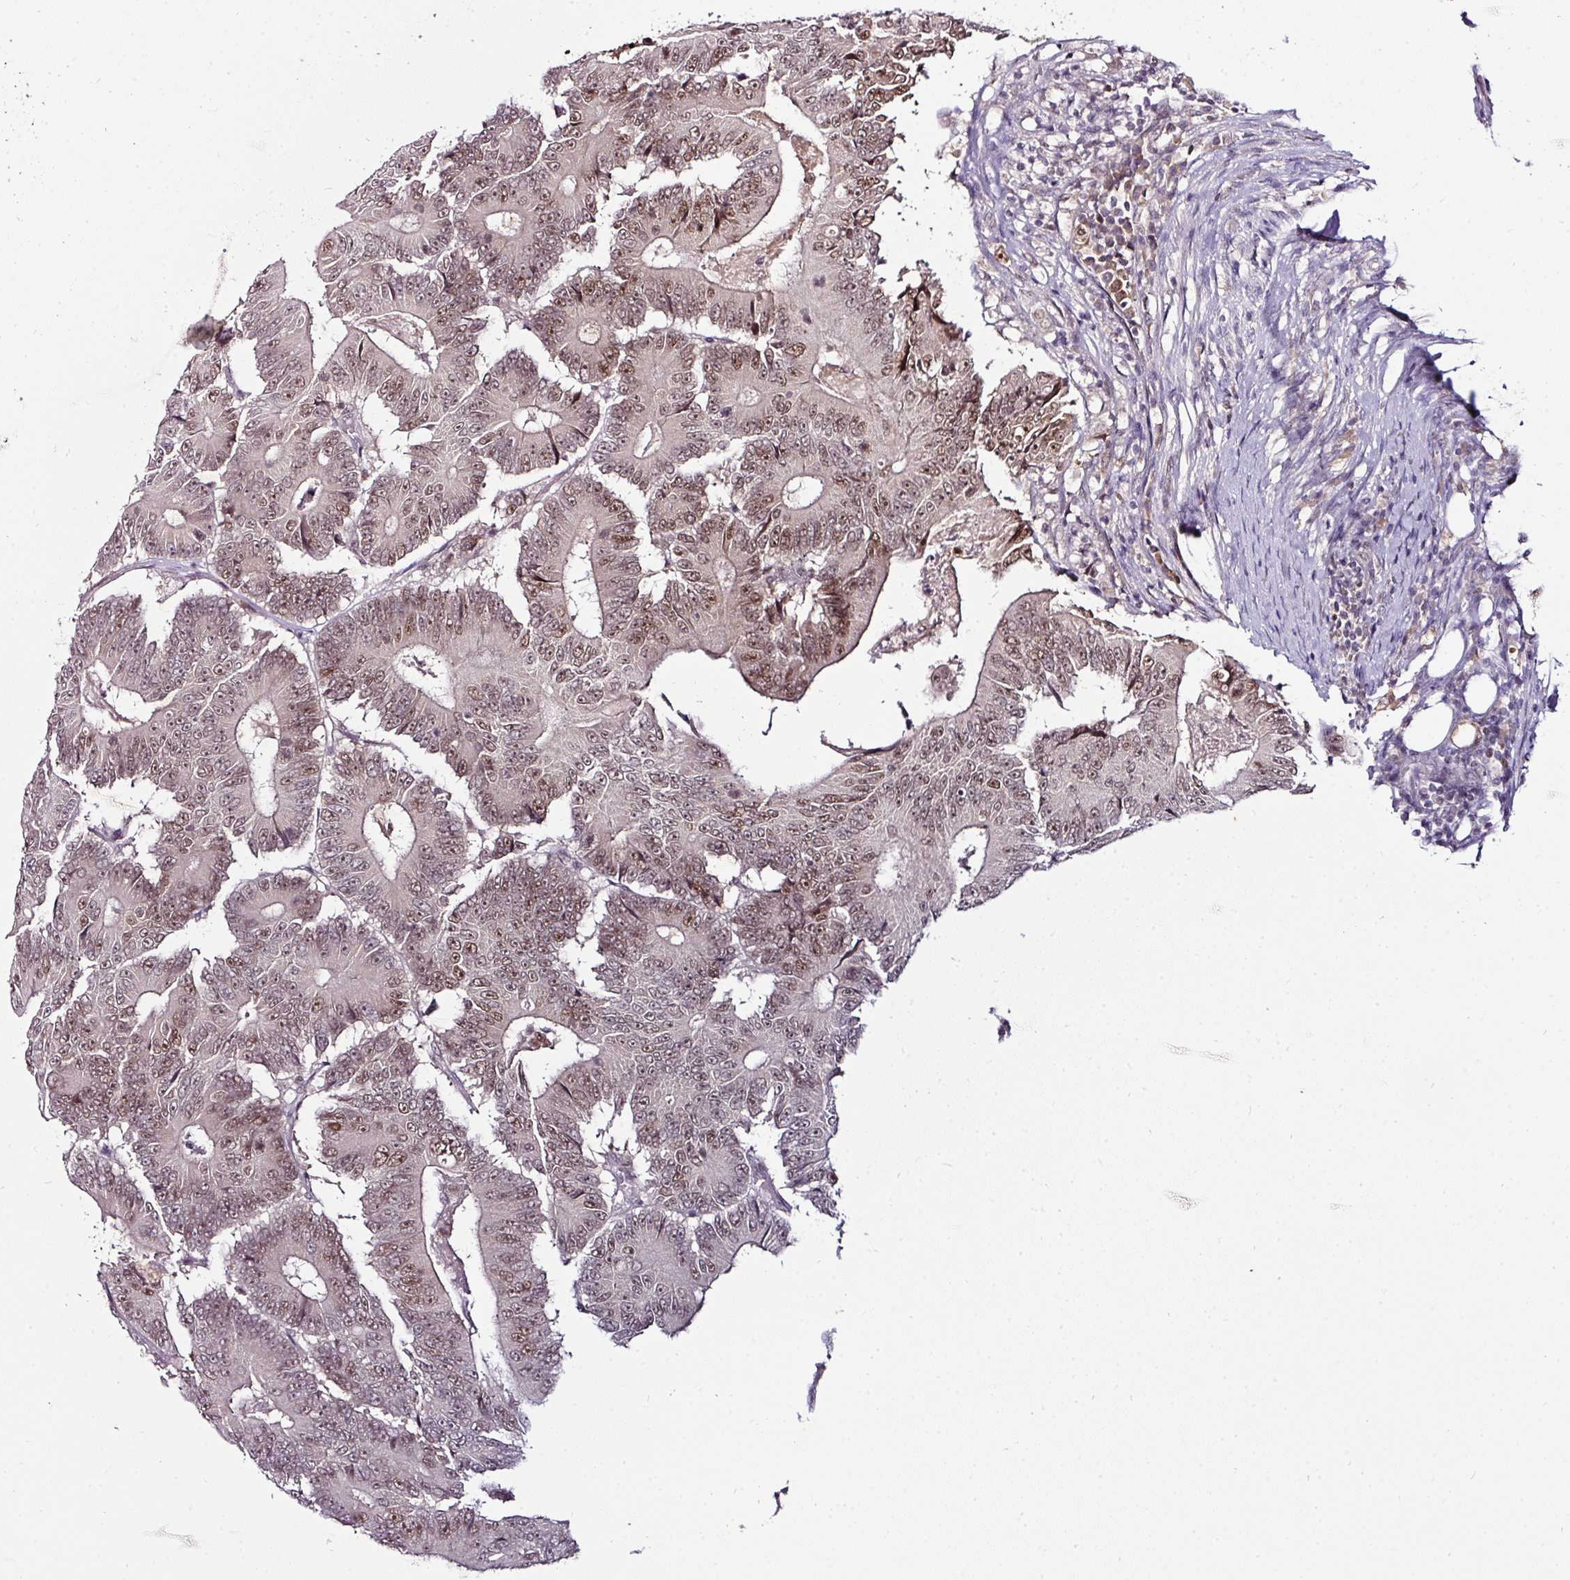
{"staining": {"intensity": "moderate", "quantity": "25%-75%", "location": "nuclear"}, "tissue": "colorectal cancer", "cell_type": "Tumor cells", "image_type": "cancer", "snomed": [{"axis": "morphology", "description": "Adenocarcinoma, NOS"}, {"axis": "topography", "description": "Colon"}], "caption": "Tumor cells reveal medium levels of moderate nuclear positivity in approximately 25%-75% of cells in human colorectal adenocarcinoma.", "gene": "KLF16", "patient": {"sex": "male", "age": 83}}